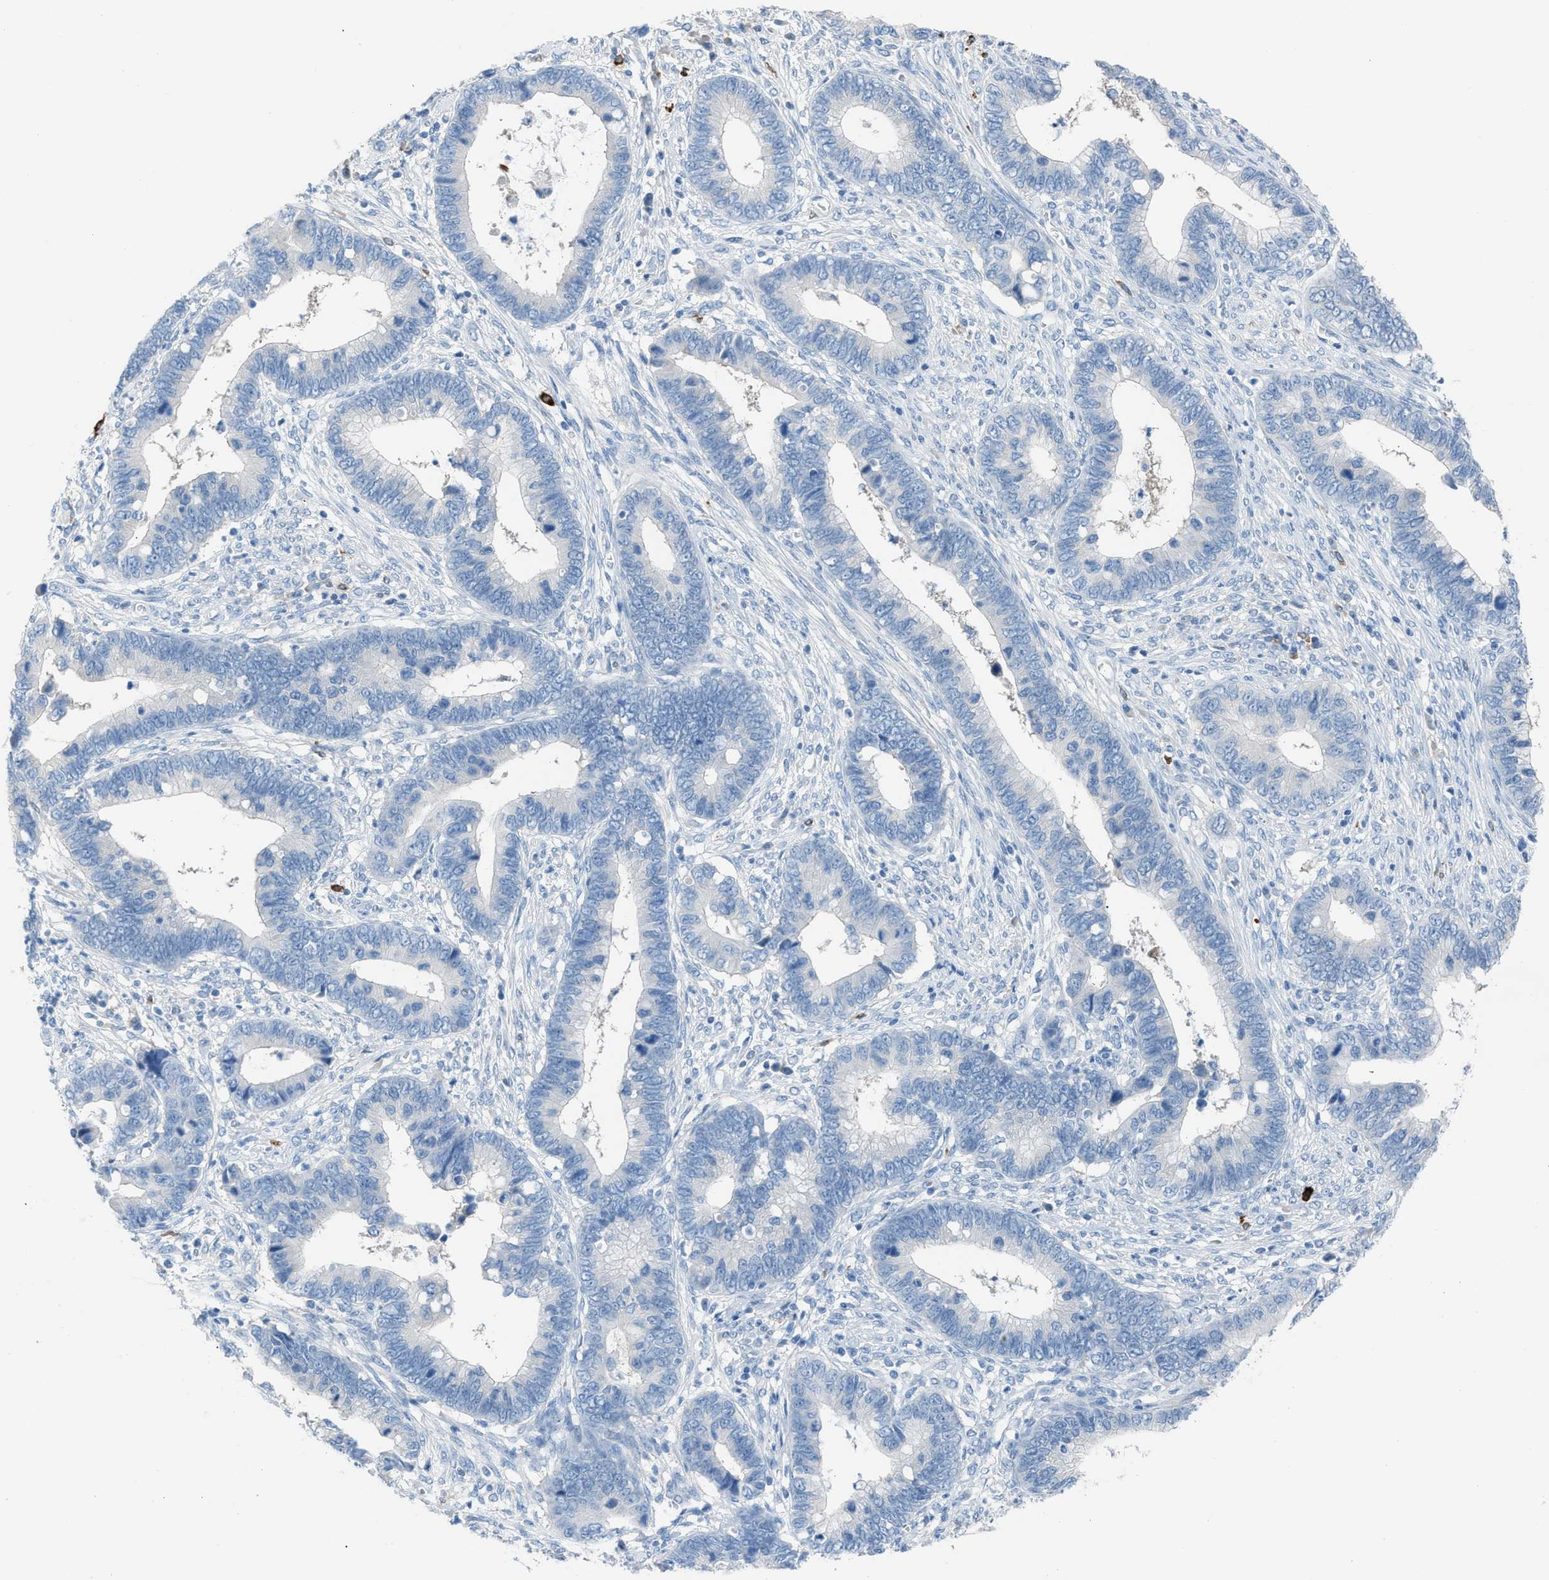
{"staining": {"intensity": "negative", "quantity": "none", "location": "none"}, "tissue": "cervical cancer", "cell_type": "Tumor cells", "image_type": "cancer", "snomed": [{"axis": "morphology", "description": "Adenocarcinoma, NOS"}, {"axis": "topography", "description": "Cervix"}], "caption": "Cervical adenocarcinoma stained for a protein using immunohistochemistry shows no expression tumor cells.", "gene": "CLEC10A", "patient": {"sex": "female", "age": 44}}